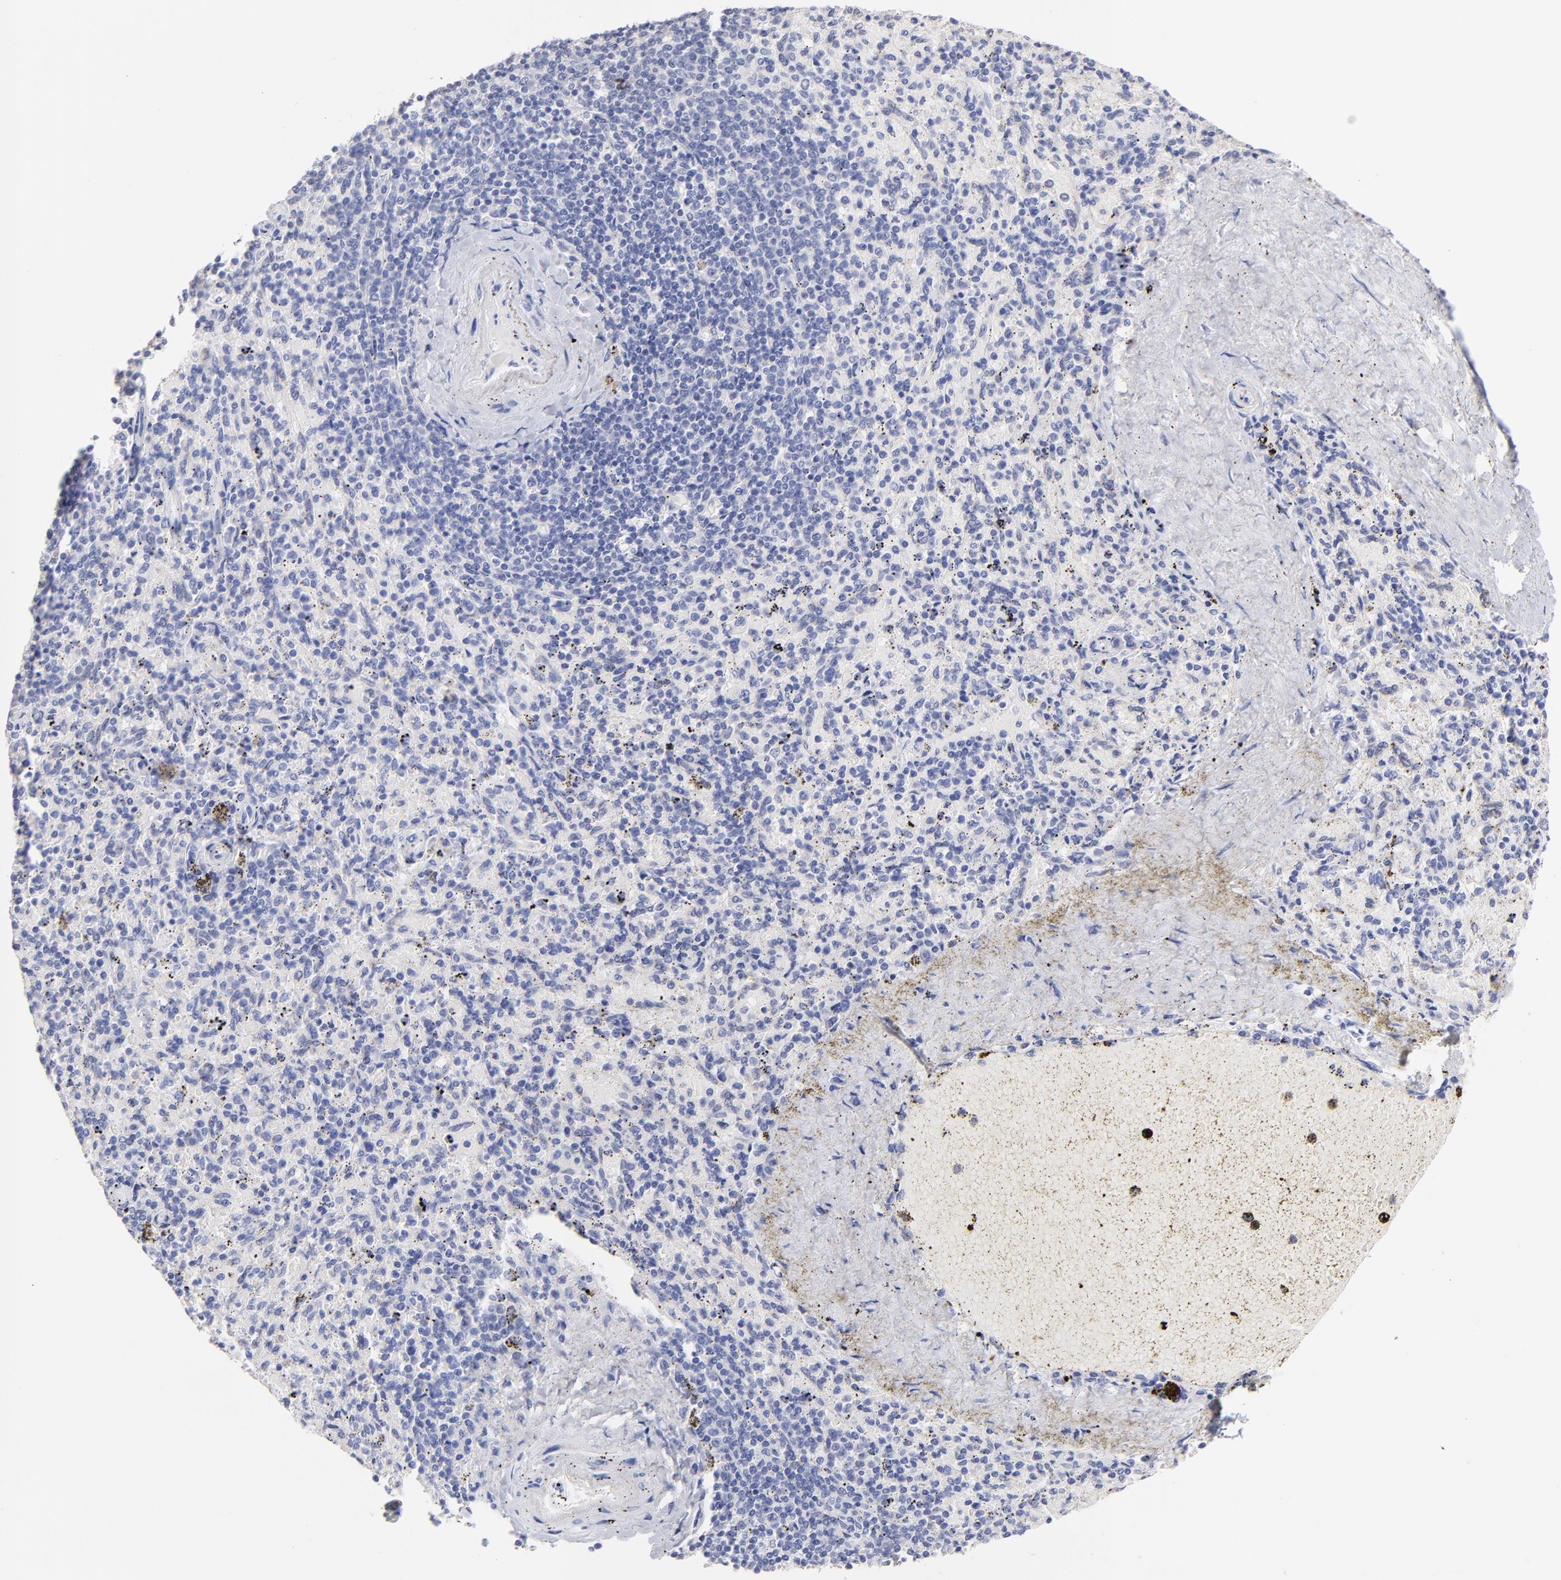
{"staining": {"intensity": "negative", "quantity": "none", "location": "none"}, "tissue": "spleen", "cell_type": "Cells in red pulp", "image_type": "normal", "snomed": [{"axis": "morphology", "description": "Normal tissue, NOS"}, {"axis": "topography", "description": "Spleen"}], "caption": "Immunohistochemistry histopathology image of normal human spleen stained for a protein (brown), which shows no positivity in cells in red pulp.", "gene": "CFAP57", "patient": {"sex": "female", "age": 43}}